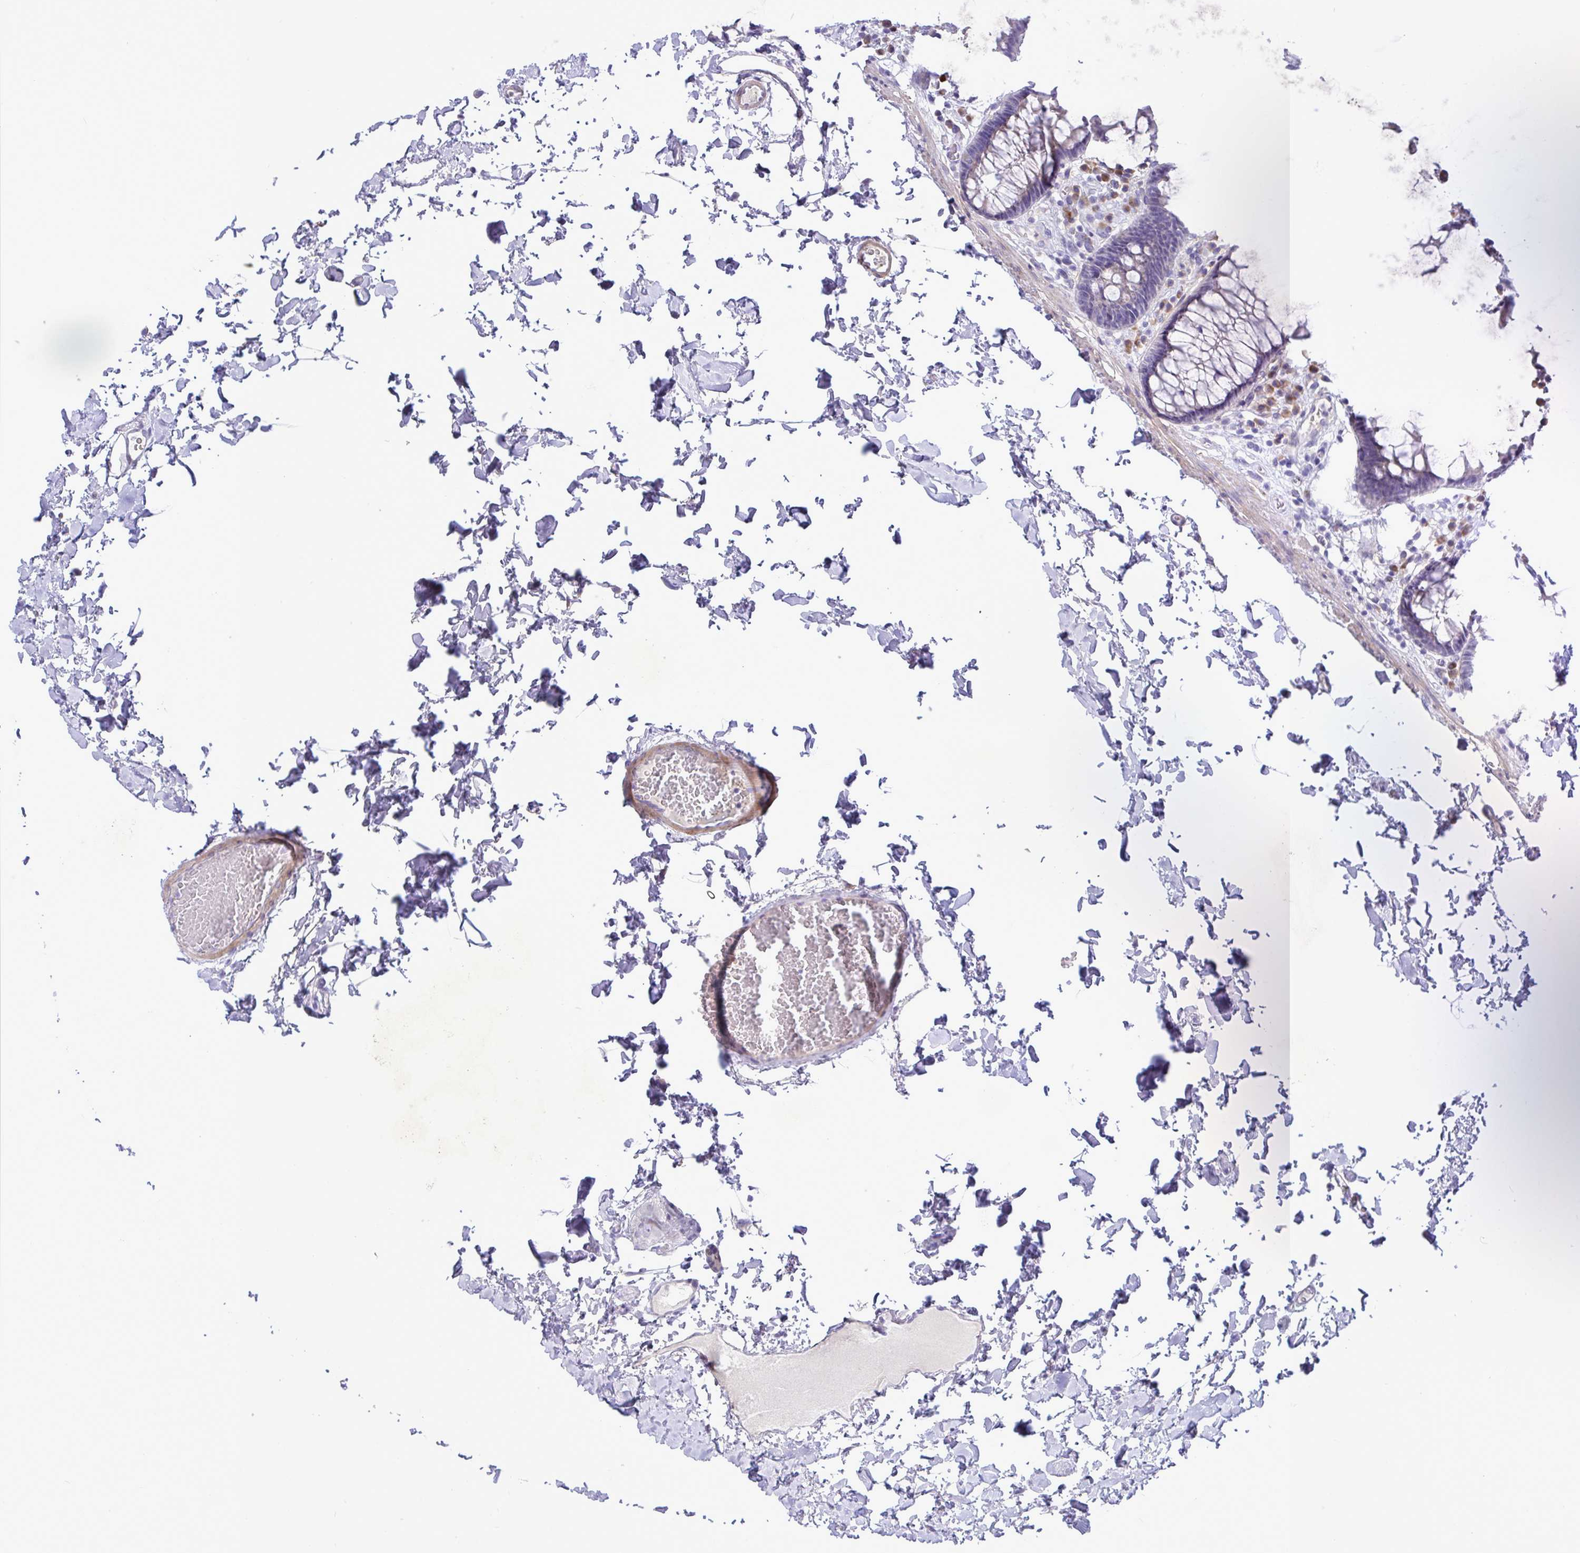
{"staining": {"intensity": "weak", "quantity": "<25%", "location": "cytoplasmic/membranous"}, "tissue": "colon", "cell_type": "Endothelial cells", "image_type": "normal", "snomed": [{"axis": "morphology", "description": "Normal tissue, NOS"}, {"axis": "topography", "description": "Colon"}, {"axis": "topography", "description": "Peripheral nerve tissue"}], "caption": "An IHC histopathology image of normal colon is shown. There is no staining in endothelial cells of colon. The staining was performed using DAB (3,3'-diaminobenzidine) to visualize the protein expression in brown, while the nuclei were stained in blue with hematoxylin (Magnification: 20x).", "gene": "FAM86B1", "patient": {"sex": "male", "age": 84}}